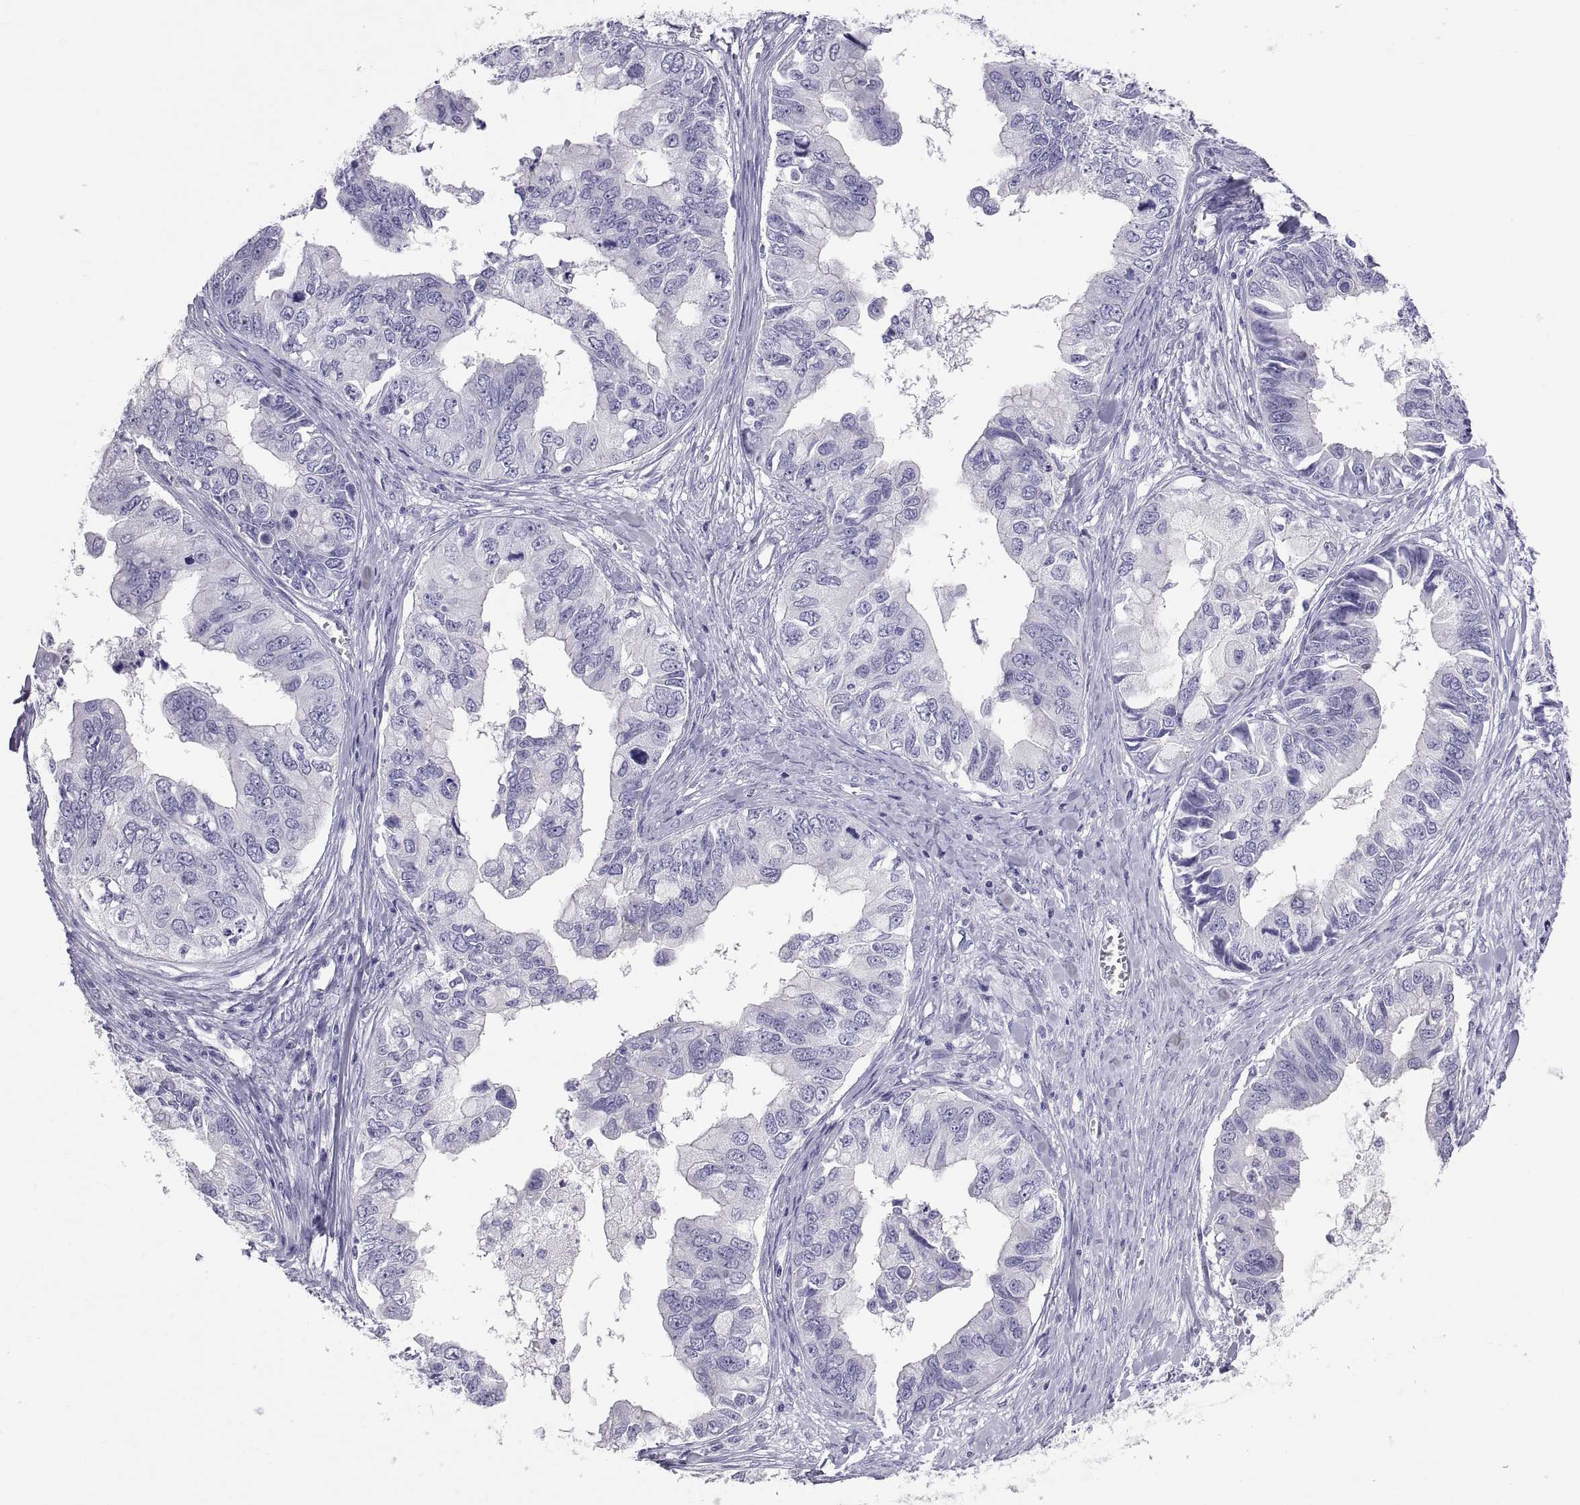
{"staining": {"intensity": "negative", "quantity": "none", "location": "none"}, "tissue": "ovarian cancer", "cell_type": "Tumor cells", "image_type": "cancer", "snomed": [{"axis": "morphology", "description": "Cystadenocarcinoma, mucinous, NOS"}, {"axis": "topography", "description": "Ovary"}], "caption": "Immunohistochemistry (IHC) photomicrograph of ovarian cancer (mucinous cystadenocarcinoma) stained for a protein (brown), which reveals no expression in tumor cells.", "gene": "RNASE12", "patient": {"sex": "female", "age": 76}}